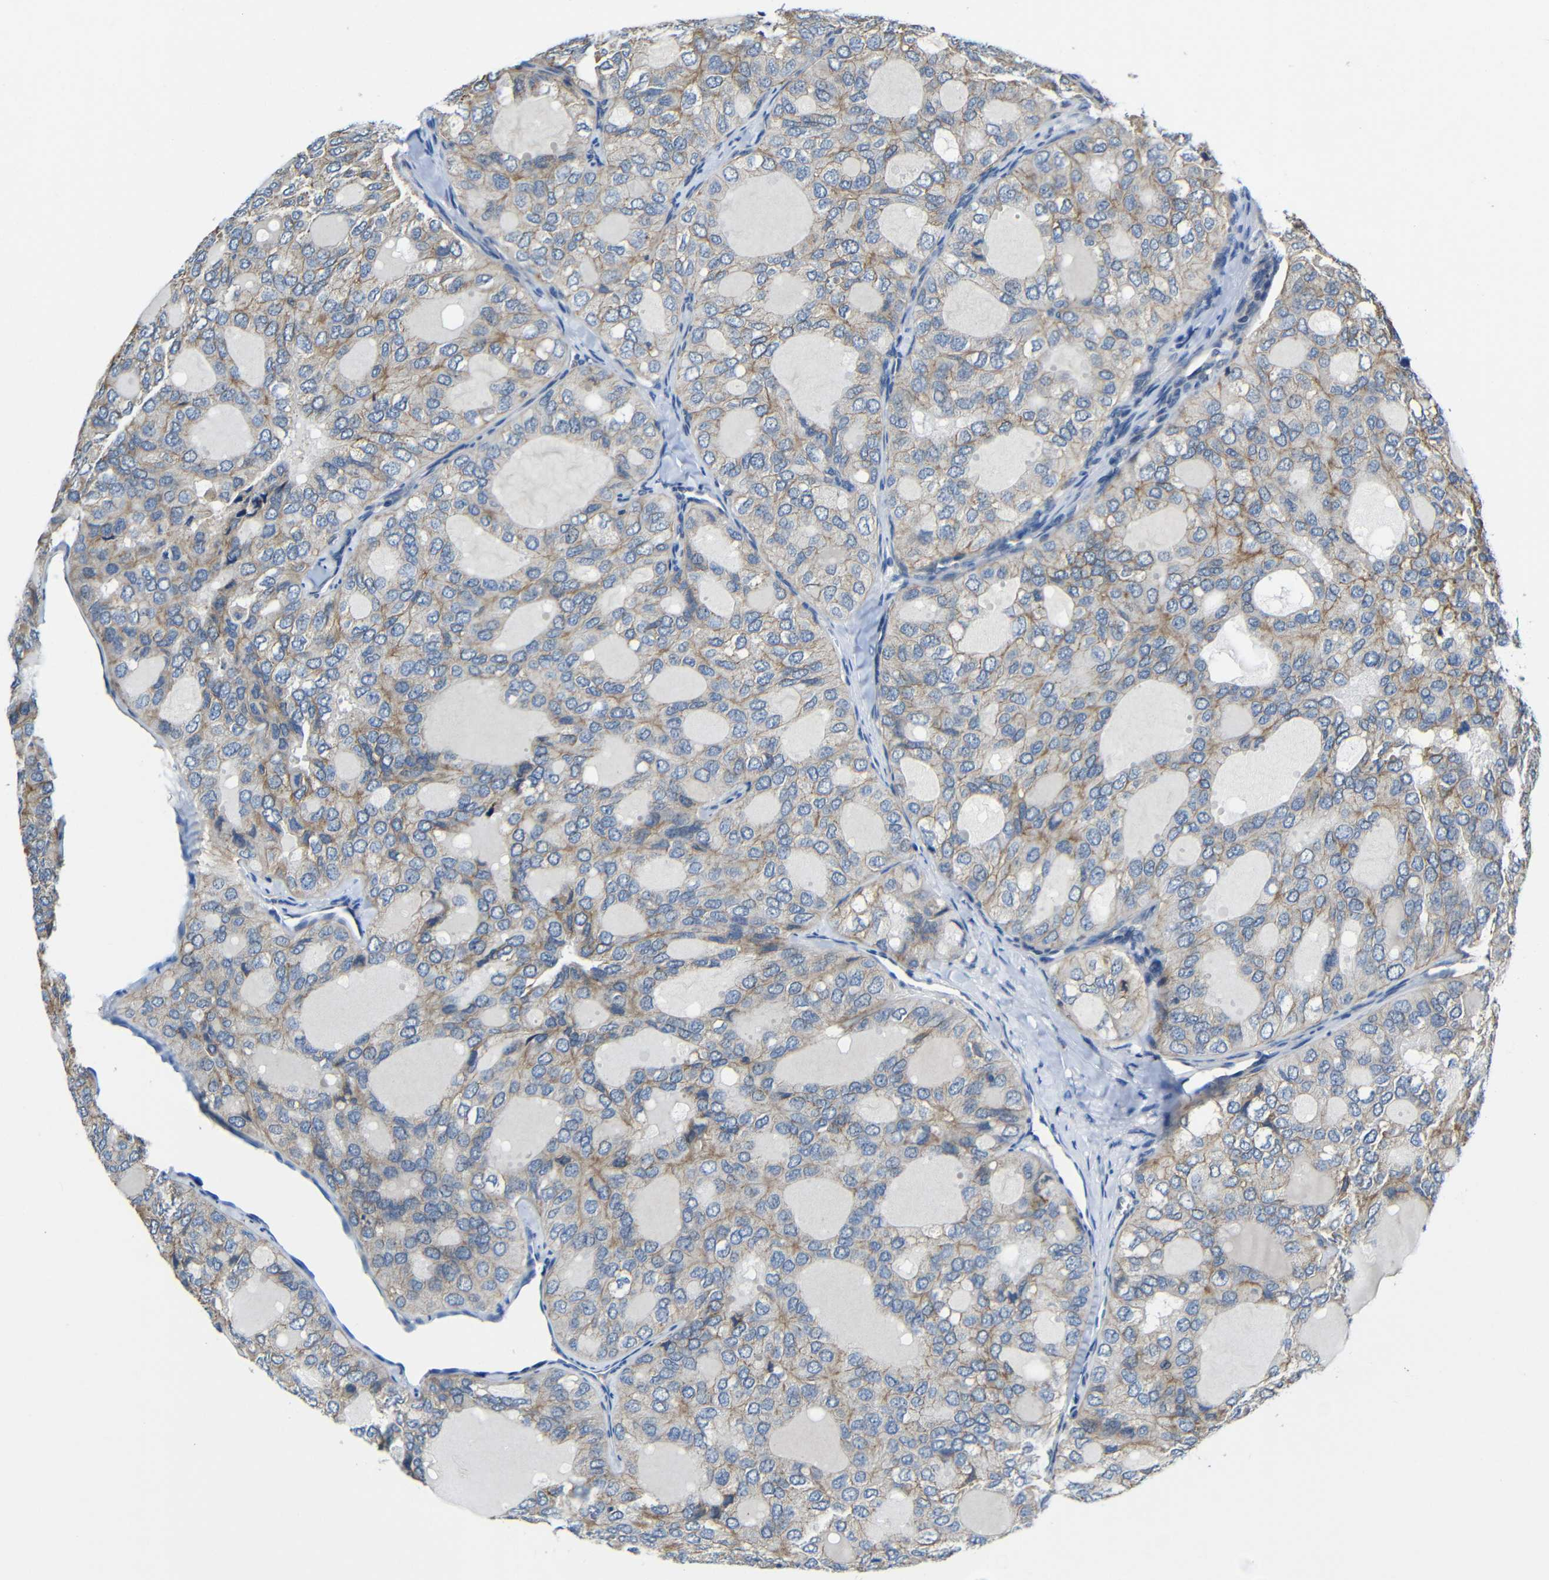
{"staining": {"intensity": "weak", "quantity": "25%-75%", "location": "cytoplasmic/membranous"}, "tissue": "thyroid cancer", "cell_type": "Tumor cells", "image_type": "cancer", "snomed": [{"axis": "morphology", "description": "Follicular adenoma carcinoma, NOS"}, {"axis": "topography", "description": "Thyroid gland"}], "caption": "Immunohistochemical staining of human thyroid cancer exhibits weak cytoplasmic/membranous protein expression in approximately 25%-75% of tumor cells.", "gene": "ZNF90", "patient": {"sex": "male", "age": 75}}